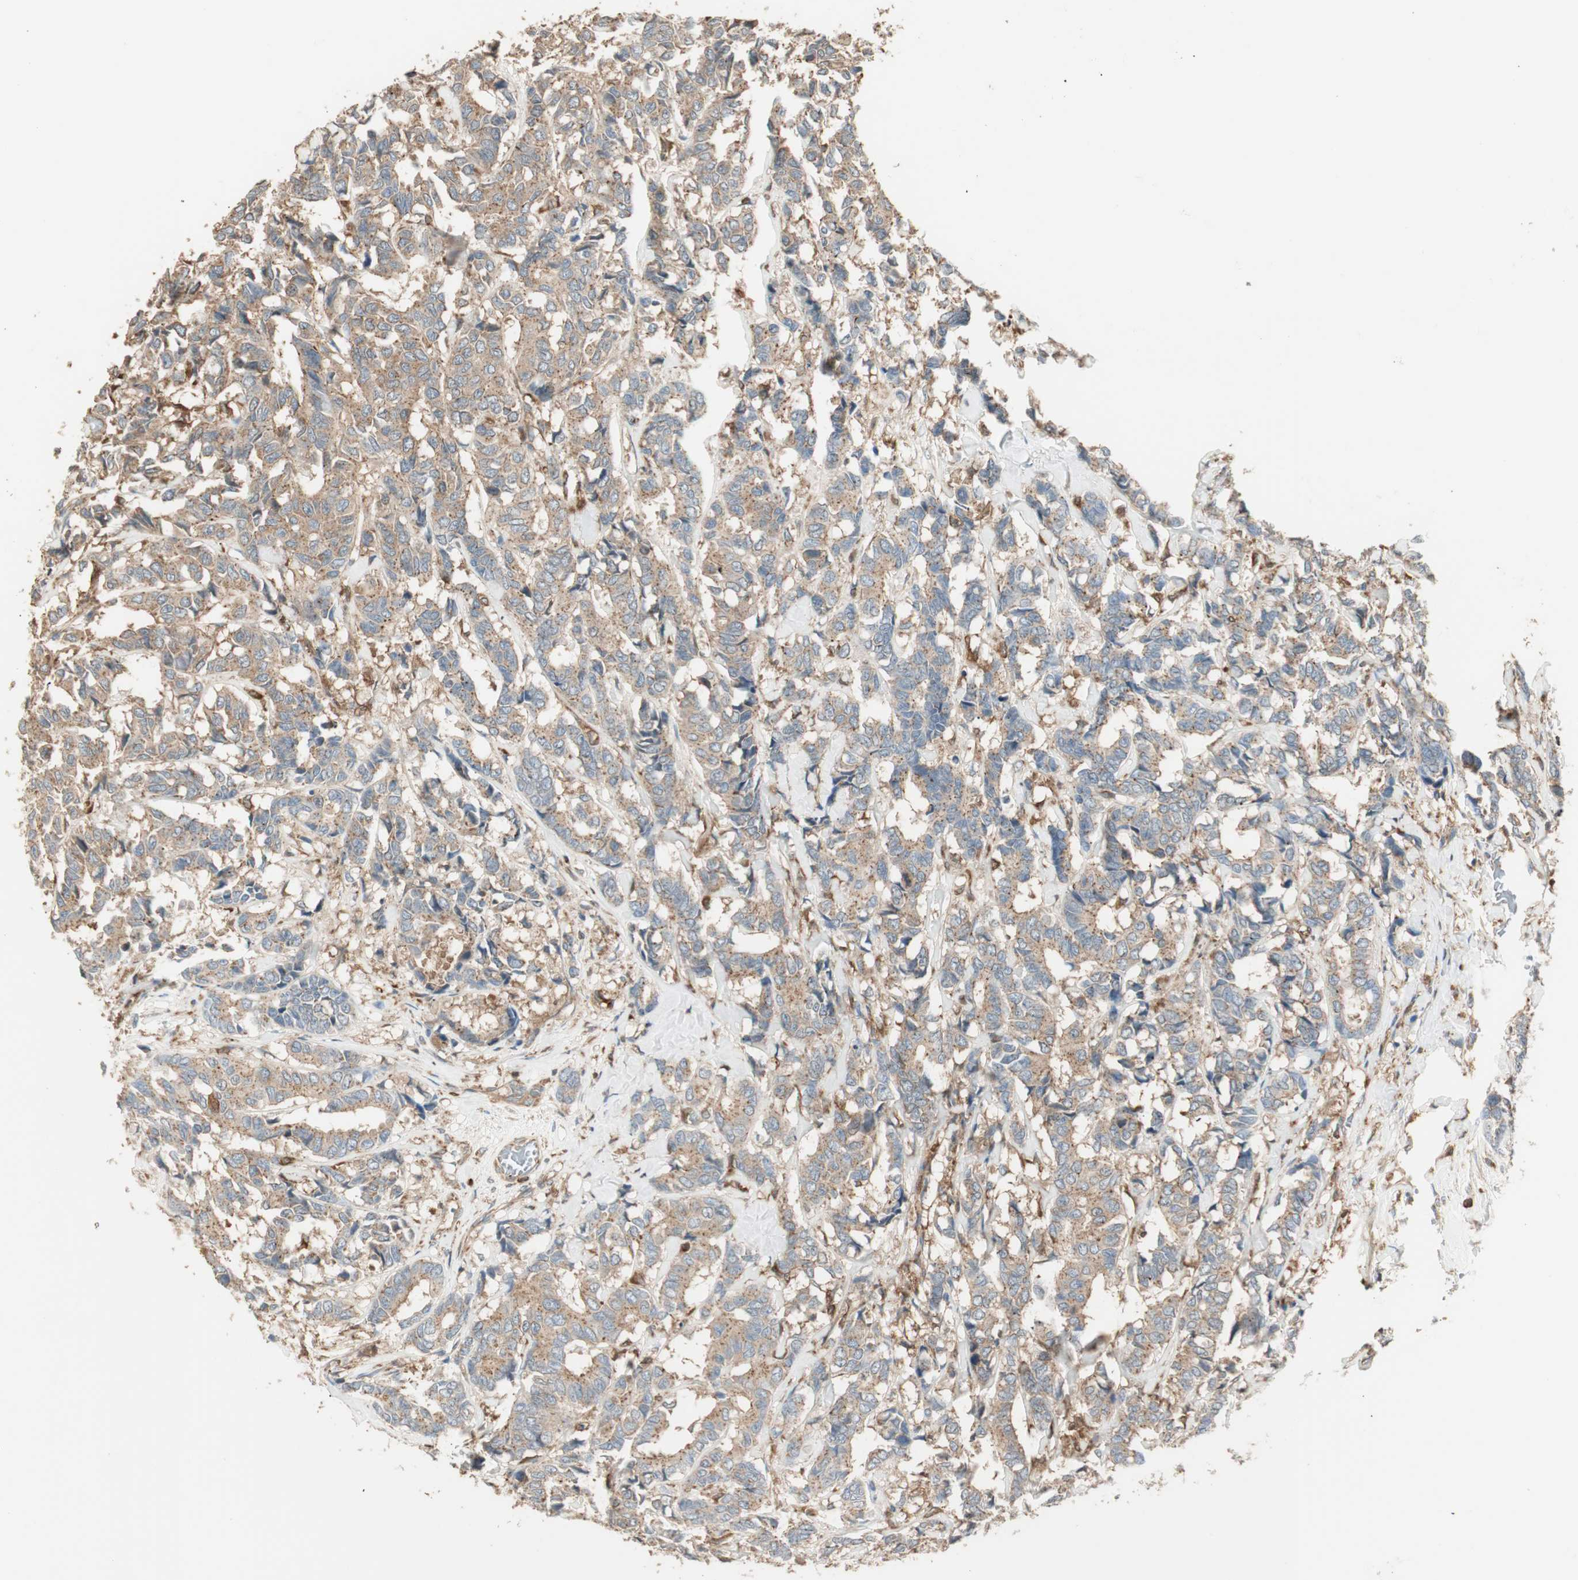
{"staining": {"intensity": "weak", "quantity": ">75%", "location": "cytoplasmic/membranous"}, "tissue": "breast cancer", "cell_type": "Tumor cells", "image_type": "cancer", "snomed": [{"axis": "morphology", "description": "Duct carcinoma"}, {"axis": "topography", "description": "Breast"}], "caption": "Tumor cells exhibit low levels of weak cytoplasmic/membranous positivity in about >75% of cells in human breast cancer.", "gene": "CRLF3", "patient": {"sex": "female", "age": 87}}